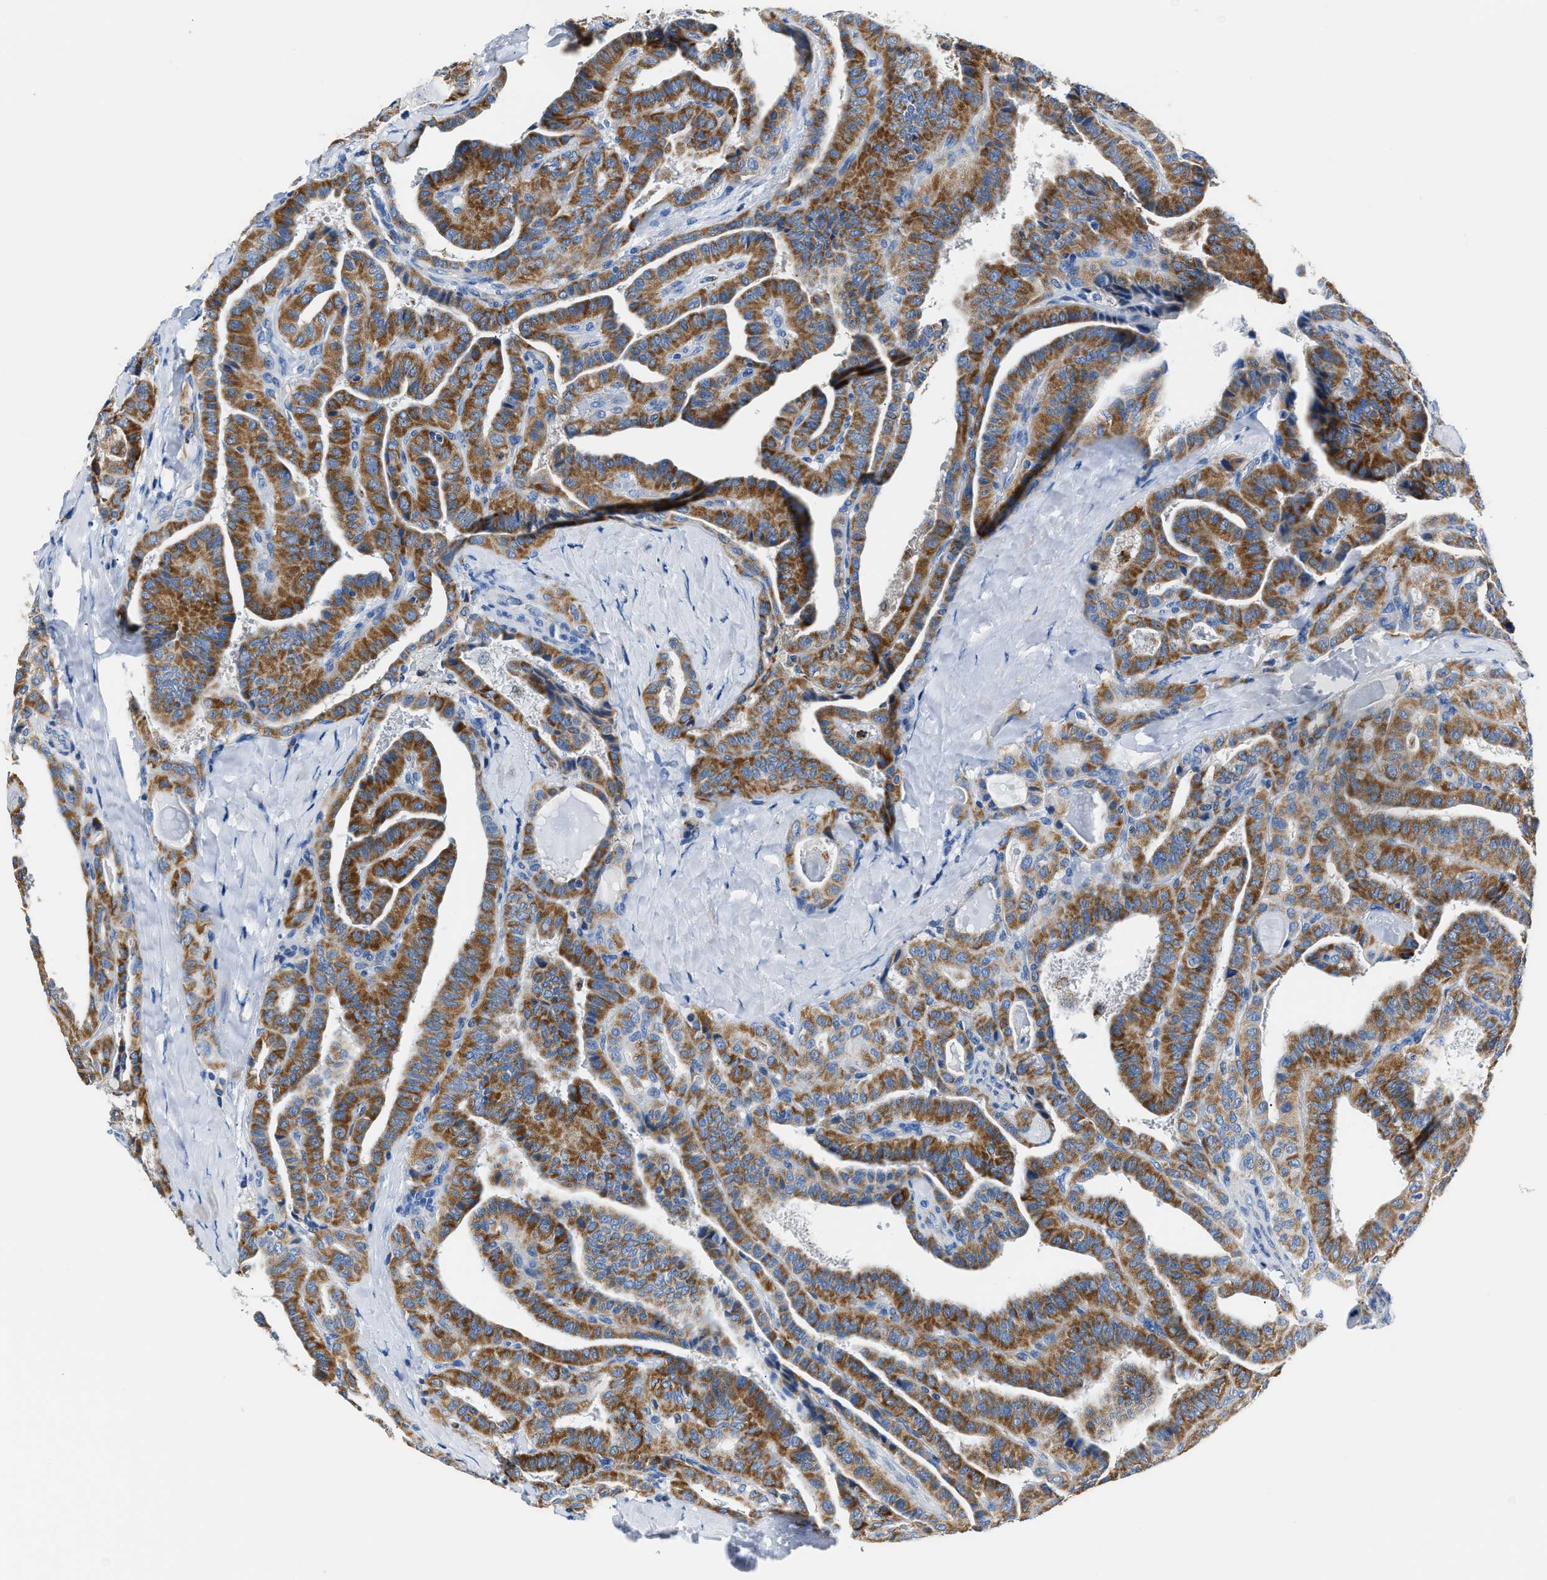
{"staining": {"intensity": "strong", "quantity": ">75%", "location": "cytoplasmic/membranous"}, "tissue": "thyroid cancer", "cell_type": "Tumor cells", "image_type": "cancer", "snomed": [{"axis": "morphology", "description": "Papillary adenocarcinoma, NOS"}, {"axis": "topography", "description": "Thyroid gland"}], "caption": "This micrograph displays immunohistochemistry staining of thyroid cancer, with high strong cytoplasmic/membranous expression in about >75% of tumor cells.", "gene": "AMACR", "patient": {"sex": "male", "age": 77}}